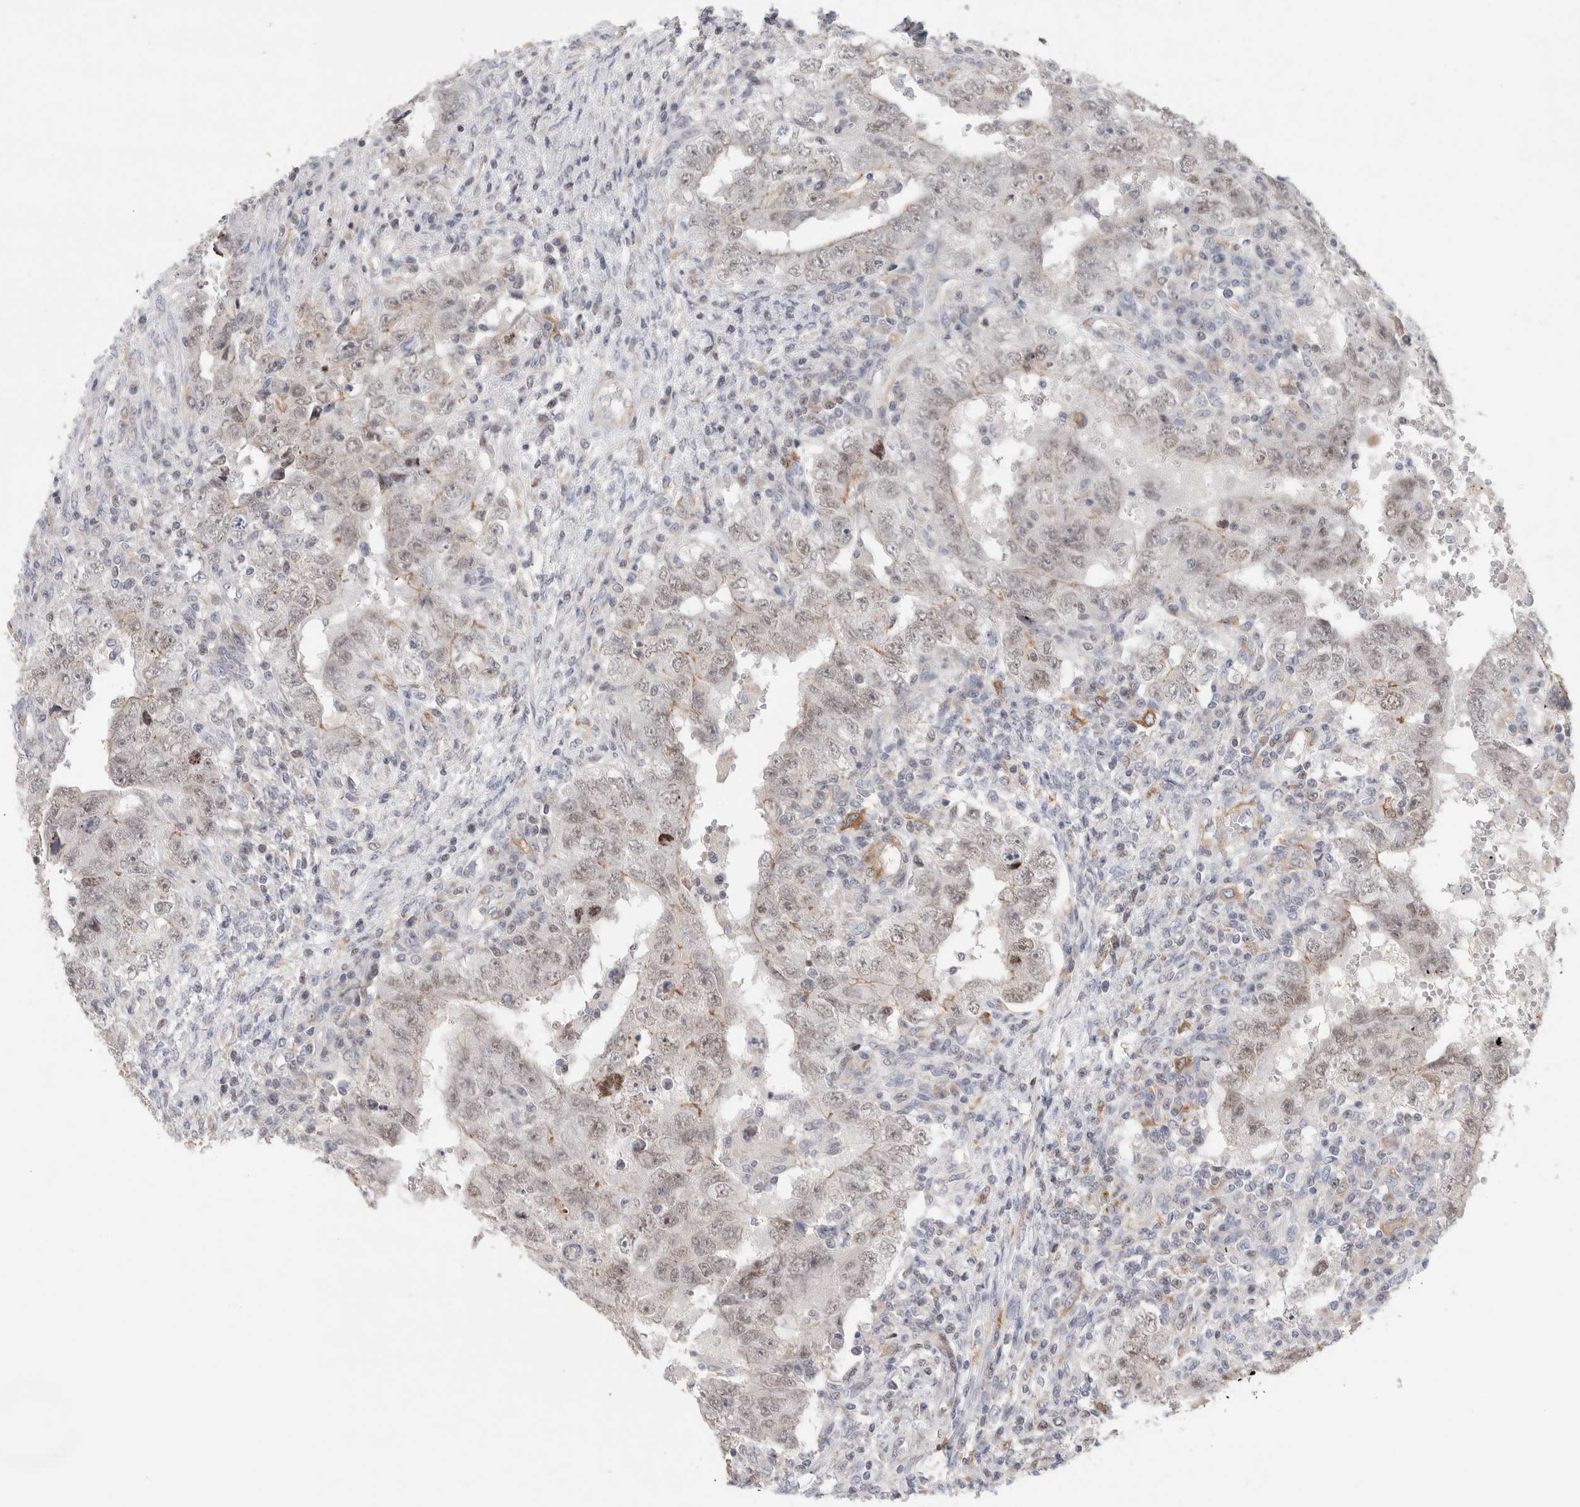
{"staining": {"intensity": "weak", "quantity": "<25%", "location": "nuclear"}, "tissue": "testis cancer", "cell_type": "Tumor cells", "image_type": "cancer", "snomed": [{"axis": "morphology", "description": "Carcinoma, Embryonal, NOS"}, {"axis": "topography", "description": "Testis"}], "caption": "A high-resolution image shows IHC staining of testis embryonal carcinoma, which exhibits no significant staining in tumor cells.", "gene": "SYTL5", "patient": {"sex": "male", "age": 26}}